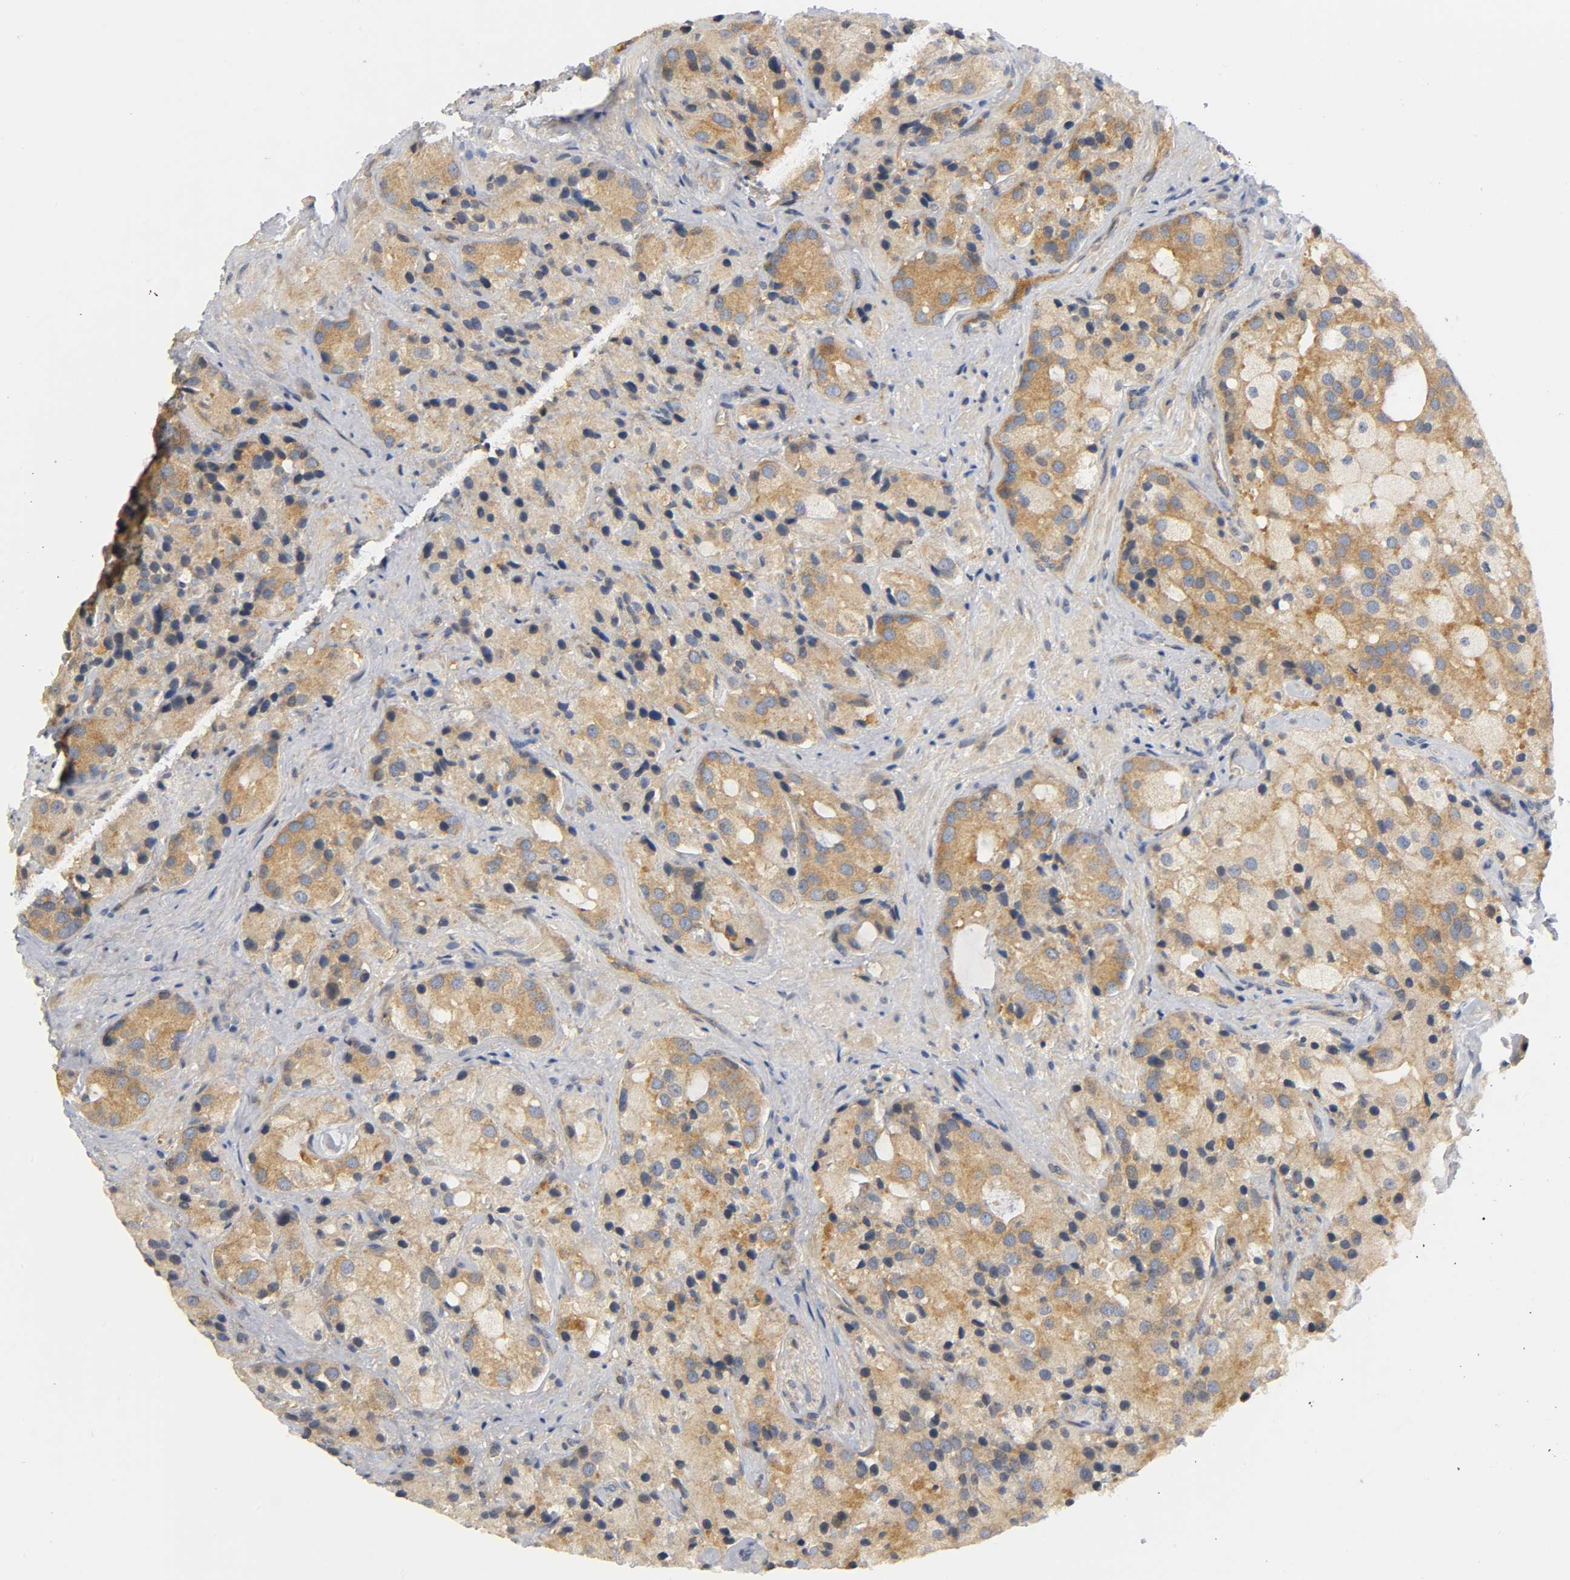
{"staining": {"intensity": "moderate", "quantity": ">75%", "location": "cytoplasmic/membranous"}, "tissue": "prostate cancer", "cell_type": "Tumor cells", "image_type": "cancer", "snomed": [{"axis": "morphology", "description": "Adenocarcinoma, High grade"}, {"axis": "topography", "description": "Prostate"}], "caption": "Prostate cancer (adenocarcinoma (high-grade)) stained with a brown dye reveals moderate cytoplasmic/membranous positive expression in about >75% of tumor cells.", "gene": "HDAC6", "patient": {"sex": "male", "age": 70}}